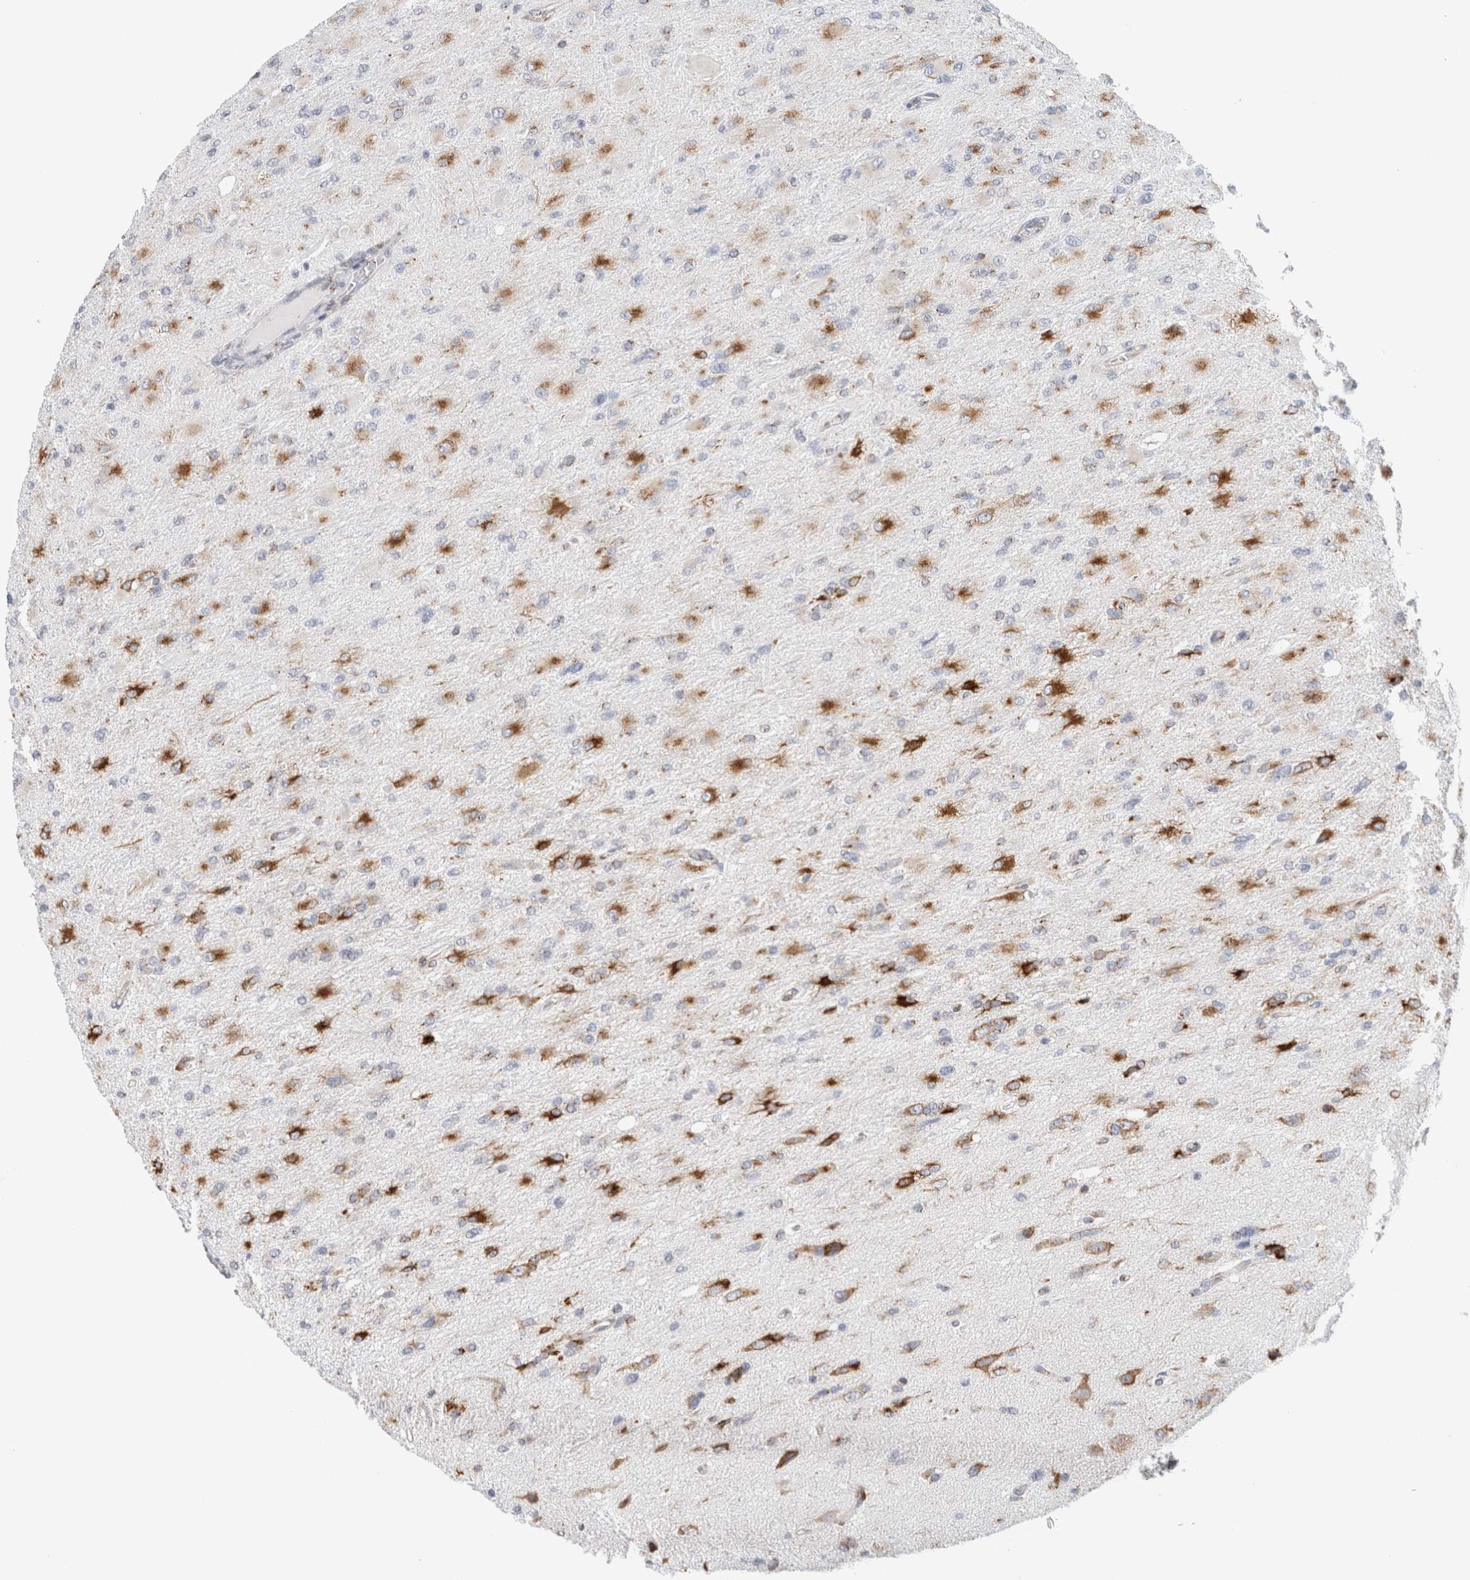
{"staining": {"intensity": "strong", "quantity": "25%-75%", "location": "cytoplasmic/membranous"}, "tissue": "glioma", "cell_type": "Tumor cells", "image_type": "cancer", "snomed": [{"axis": "morphology", "description": "Glioma, malignant, High grade"}, {"axis": "topography", "description": "Cerebral cortex"}], "caption": "Malignant high-grade glioma tissue exhibits strong cytoplasmic/membranous staining in approximately 25%-75% of tumor cells, visualized by immunohistochemistry.", "gene": "MCFD2", "patient": {"sex": "female", "age": 36}}